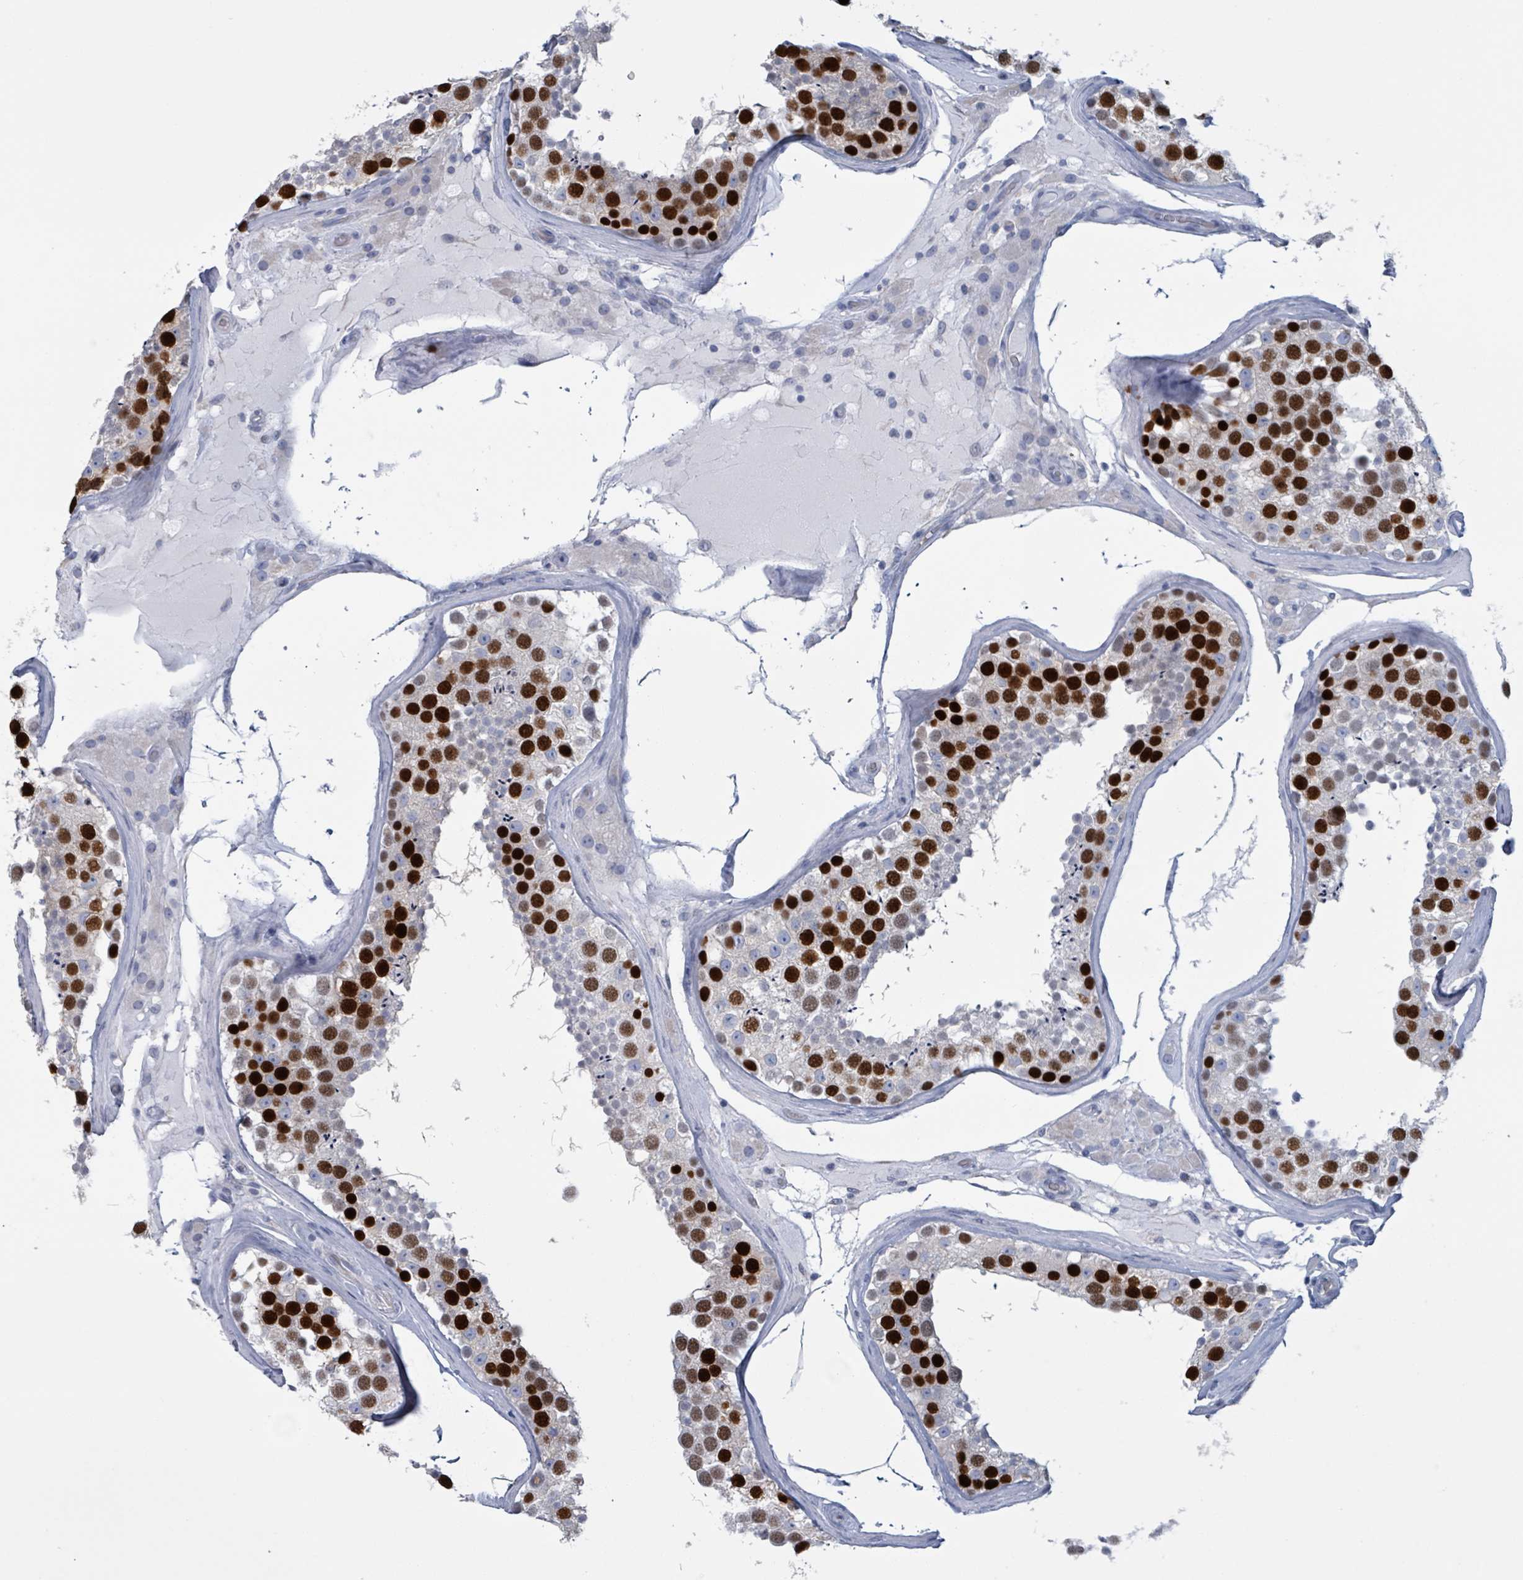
{"staining": {"intensity": "strong", "quantity": "25%-75%", "location": "cytoplasmic/membranous,nuclear"}, "tissue": "testis", "cell_type": "Cells in seminiferous ducts", "image_type": "normal", "snomed": [{"axis": "morphology", "description": "Normal tissue, NOS"}, {"axis": "topography", "description": "Testis"}], "caption": "This image demonstrates normal testis stained with immunohistochemistry to label a protein in brown. The cytoplasmic/membranous,nuclear of cells in seminiferous ducts show strong positivity for the protein. Nuclei are counter-stained blue.", "gene": "CT45A10", "patient": {"sex": "male", "age": 46}}